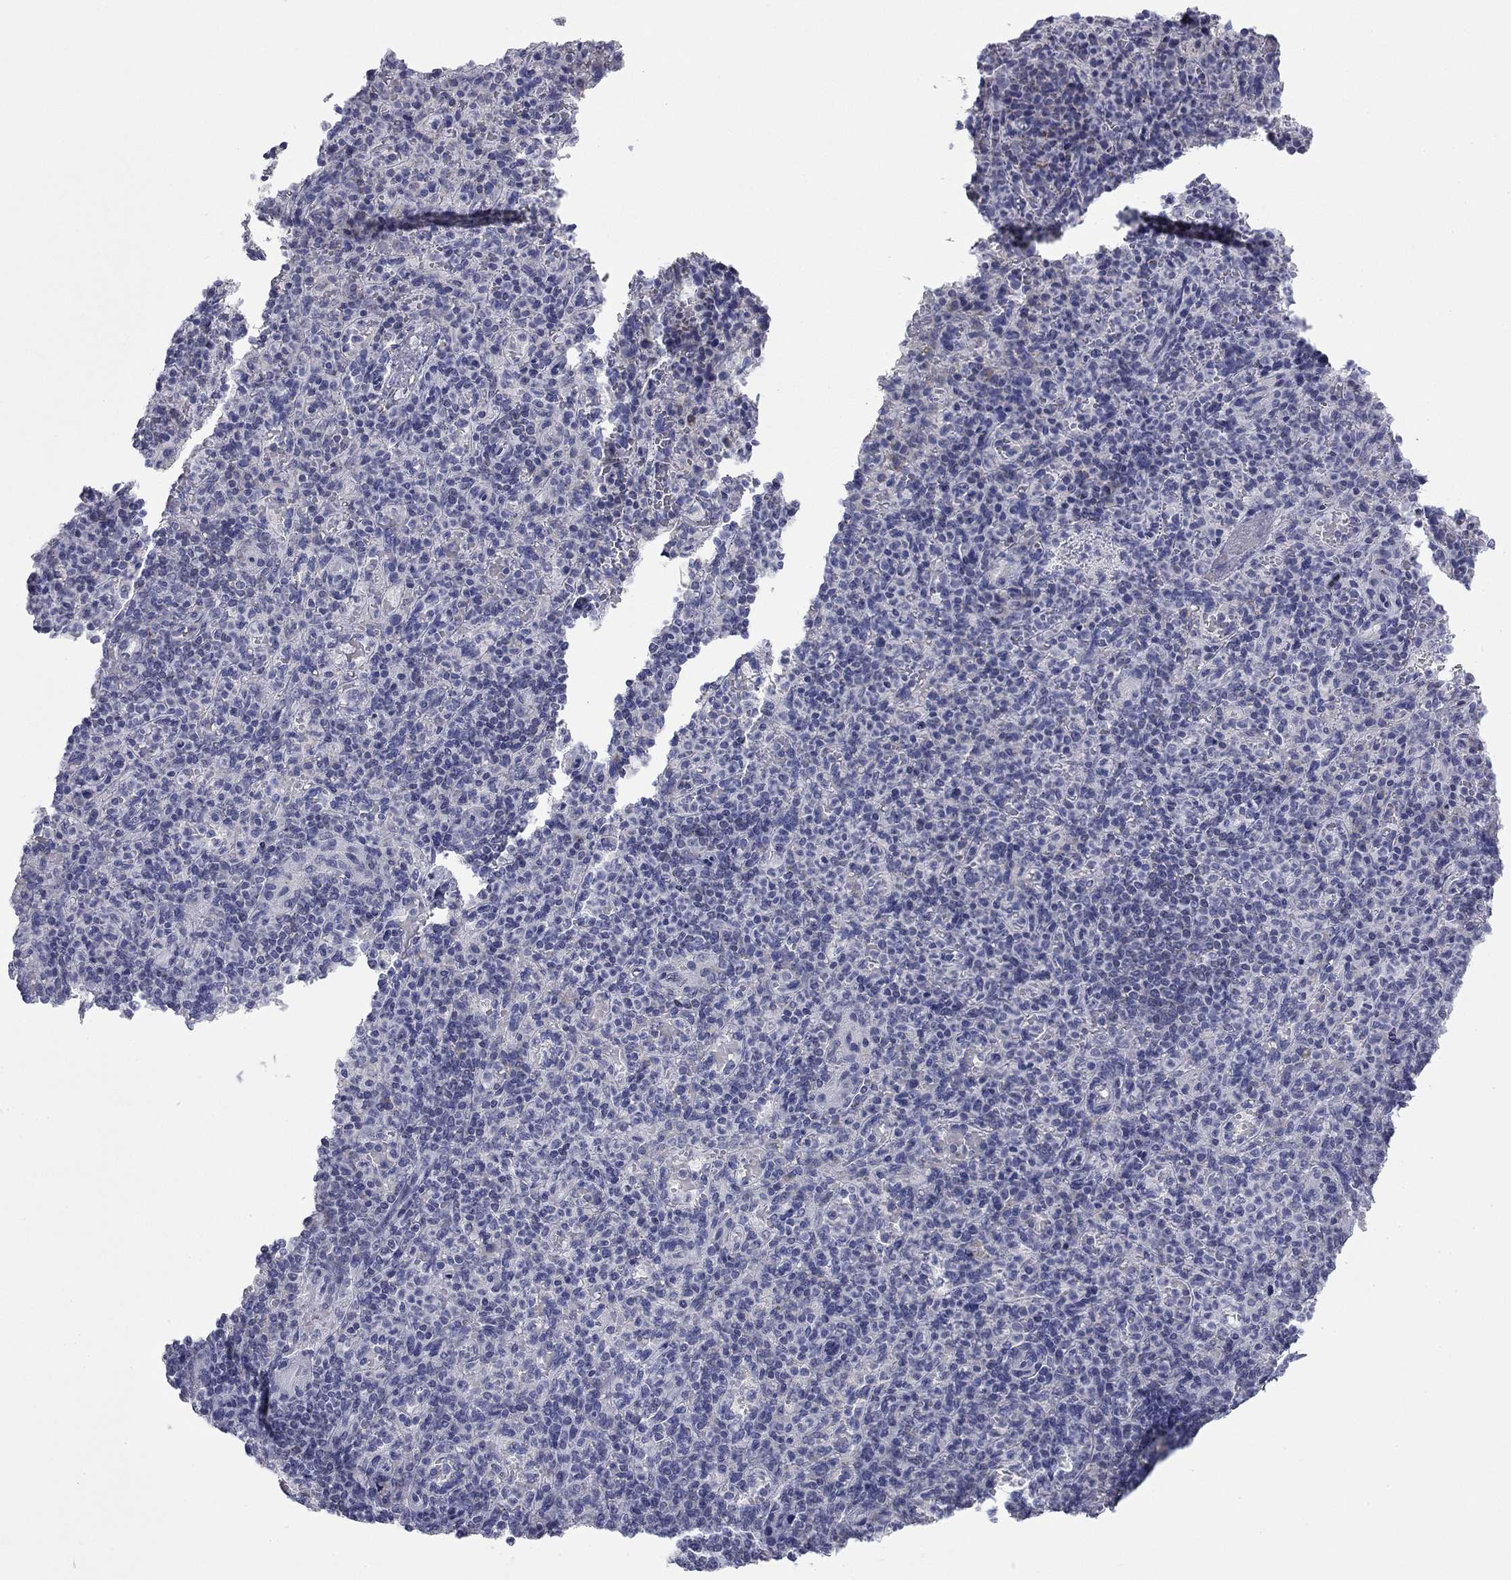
{"staining": {"intensity": "negative", "quantity": "none", "location": "none"}, "tissue": "spleen", "cell_type": "Cells in red pulp", "image_type": "normal", "snomed": [{"axis": "morphology", "description": "Normal tissue, NOS"}, {"axis": "topography", "description": "Spleen"}], "caption": "DAB immunohistochemical staining of unremarkable spleen displays no significant staining in cells in red pulp.", "gene": "ZP2", "patient": {"sex": "female", "age": 74}}